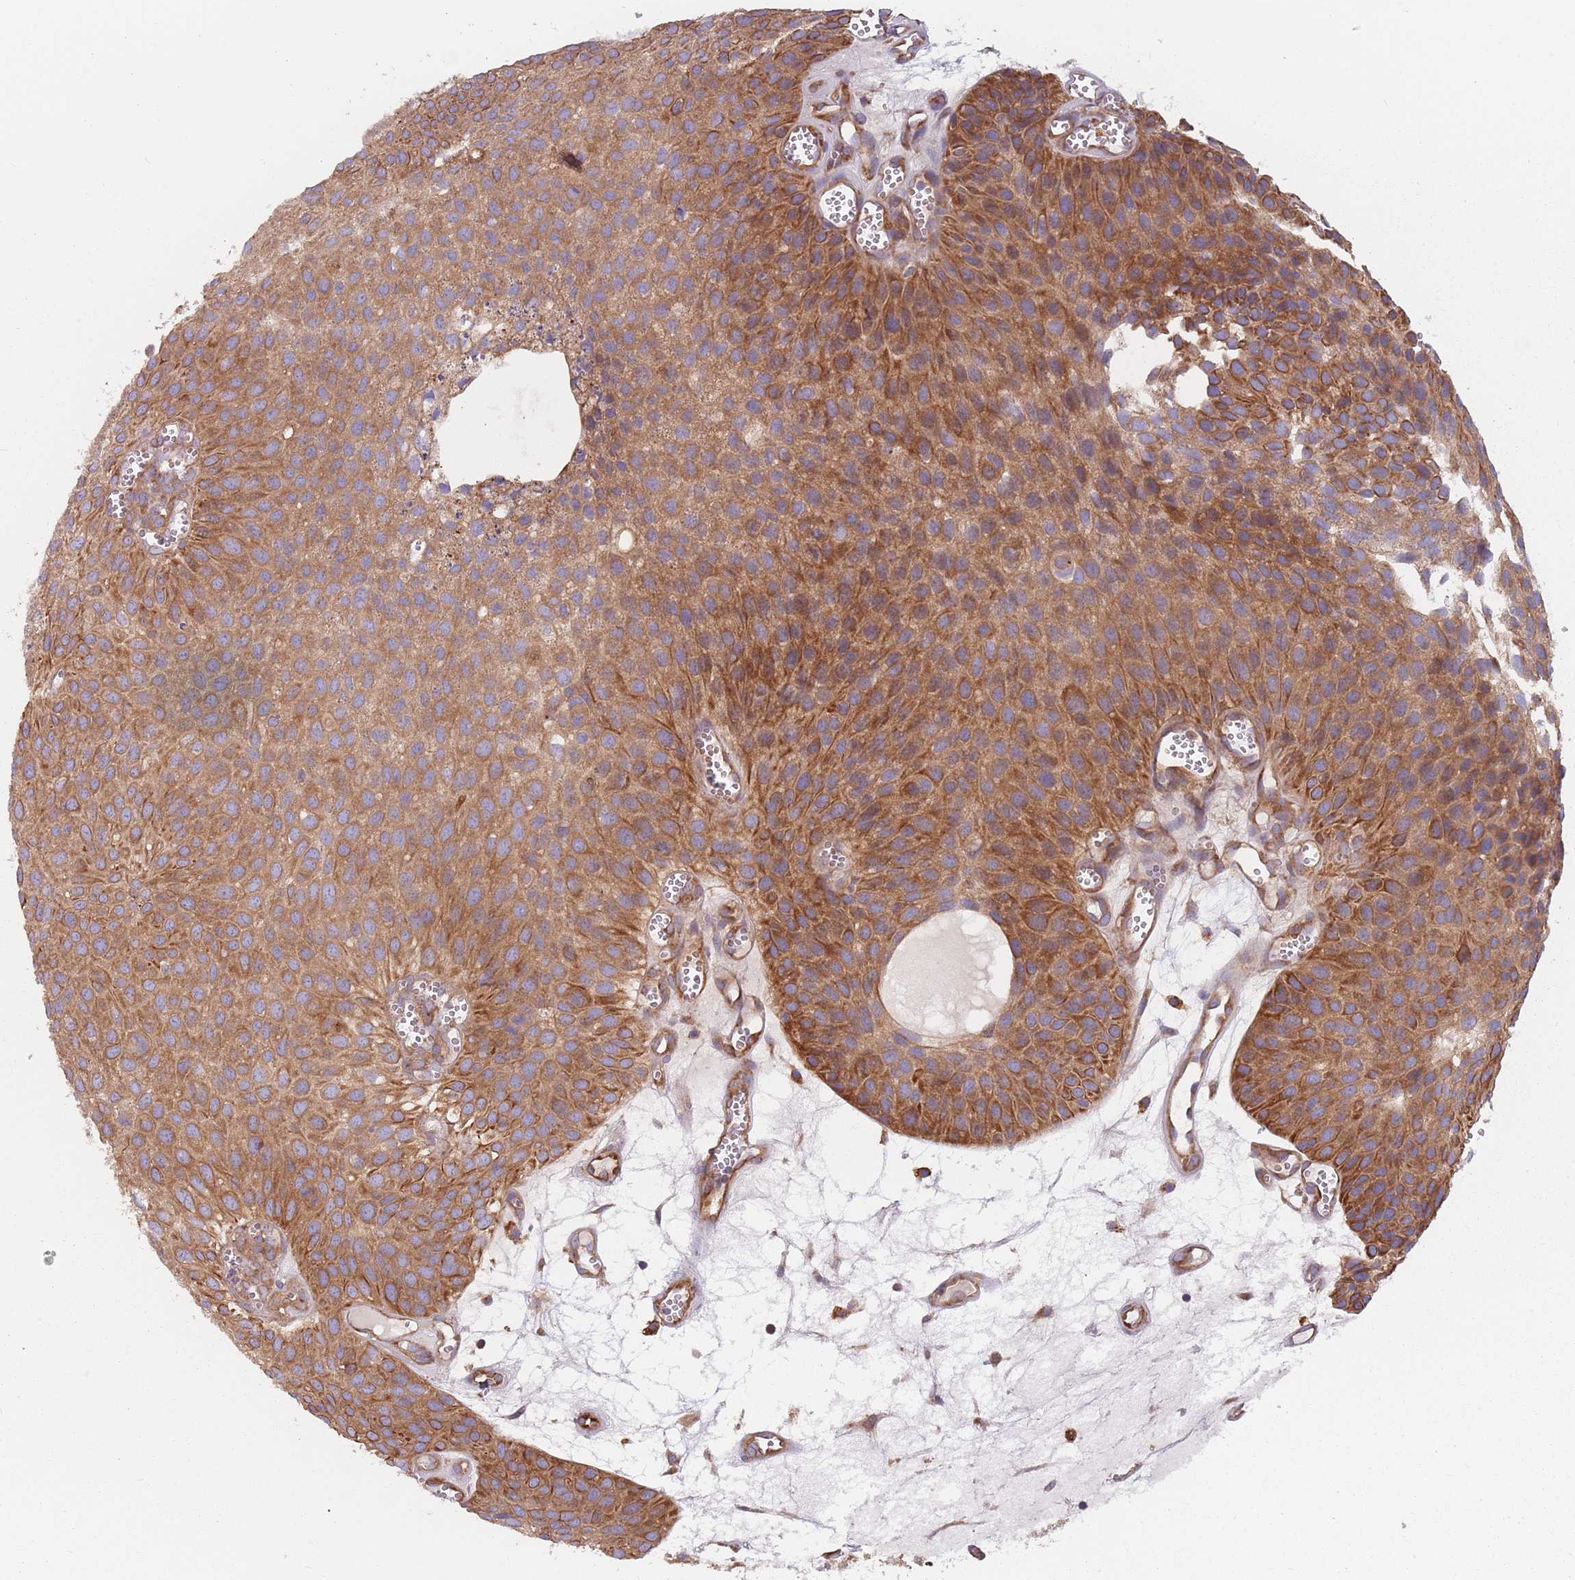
{"staining": {"intensity": "moderate", "quantity": ">75%", "location": "cytoplasmic/membranous"}, "tissue": "urothelial cancer", "cell_type": "Tumor cells", "image_type": "cancer", "snomed": [{"axis": "morphology", "description": "Urothelial carcinoma, Low grade"}, {"axis": "topography", "description": "Urinary bladder"}], "caption": "The photomicrograph shows immunohistochemical staining of urothelial carcinoma (low-grade). There is moderate cytoplasmic/membranous expression is appreciated in about >75% of tumor cells.", "gene": "SPDL1", "patient": {"sex": "male", "age": 88}}